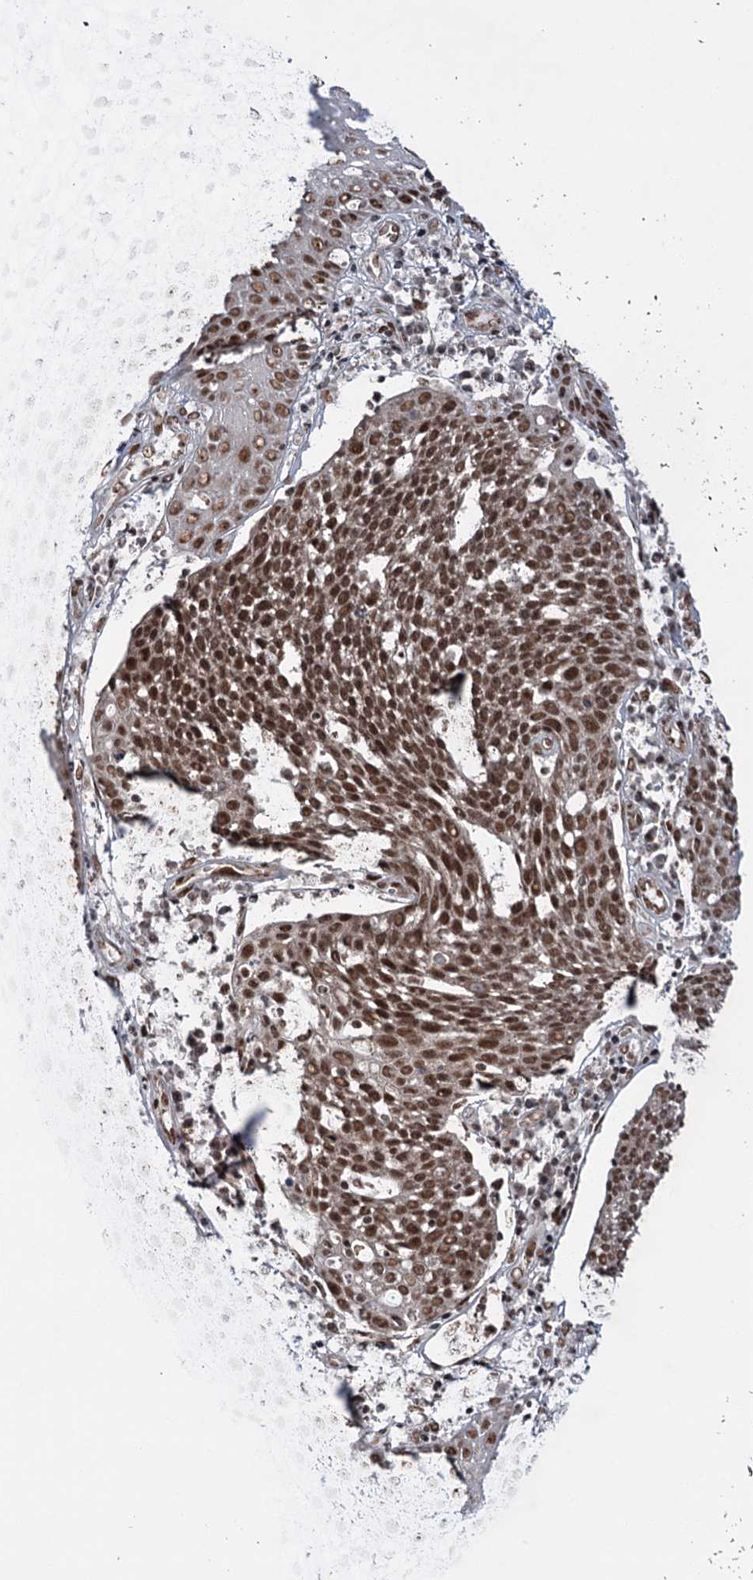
{"staining": {"intensity": "moderate", "quantity": ">75%", "location": "nuclear"}, "tissue": "cervical cancer", "cell_type": "Tumor cells", "image_type": "cancer", "snomed": [{"axis": "morphology", "description": "Squamous cell carcinoma, NOS"}, {"axis": "topography", "description": "Cervix"}], "caption": "Immunohistochemistry image of cervical cancer (squamous cell carcinoma) stained for a protein (brown), which shows medium levels of moderate nuclear positivity in about >75% of tumor cells.", "gene": "MAML1", "patient": {"sex": "female", "age": 34}}